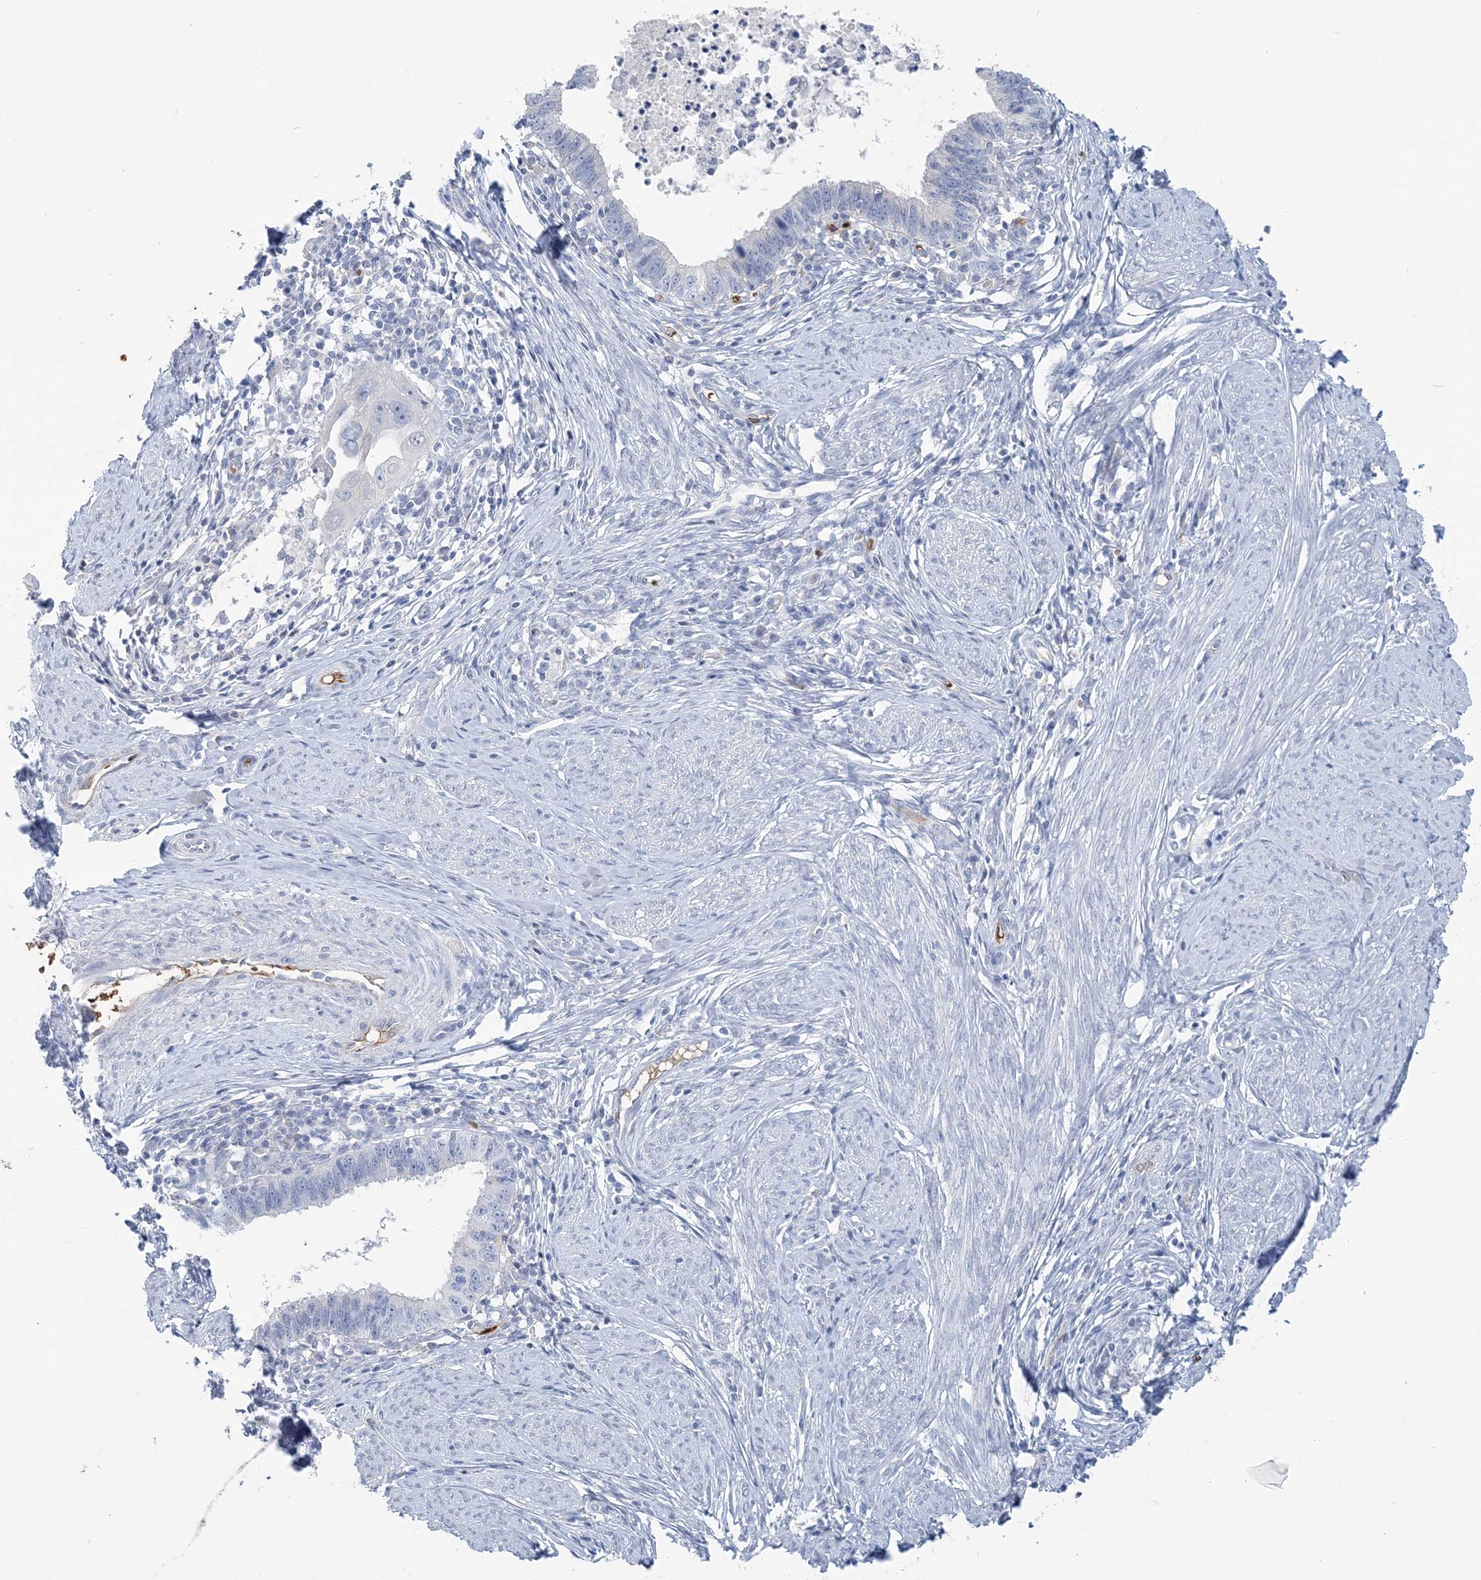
{"staining": {"intensity": "negative", "quantity": "none", "location": "none"}, "tissue": "cervical cancer", "cell_type": "Tumor cells", "image_type": "cancer", "snomed": [{"axis": "morphology", "description": "Adenocarcinoma, NOS"}, {"axis": "topography", "description": "Cervix"}], "caption": "Immunohistochemistry (IHC) histopathology image of neoplastic tissue: human cervical adenocarcinoma stained with DAB (3,3'-diaminobenzidine) displays no significant protein expression in tumor cells.", "gene": "HBD", "patient": {"sex": "female", "age": 36}}